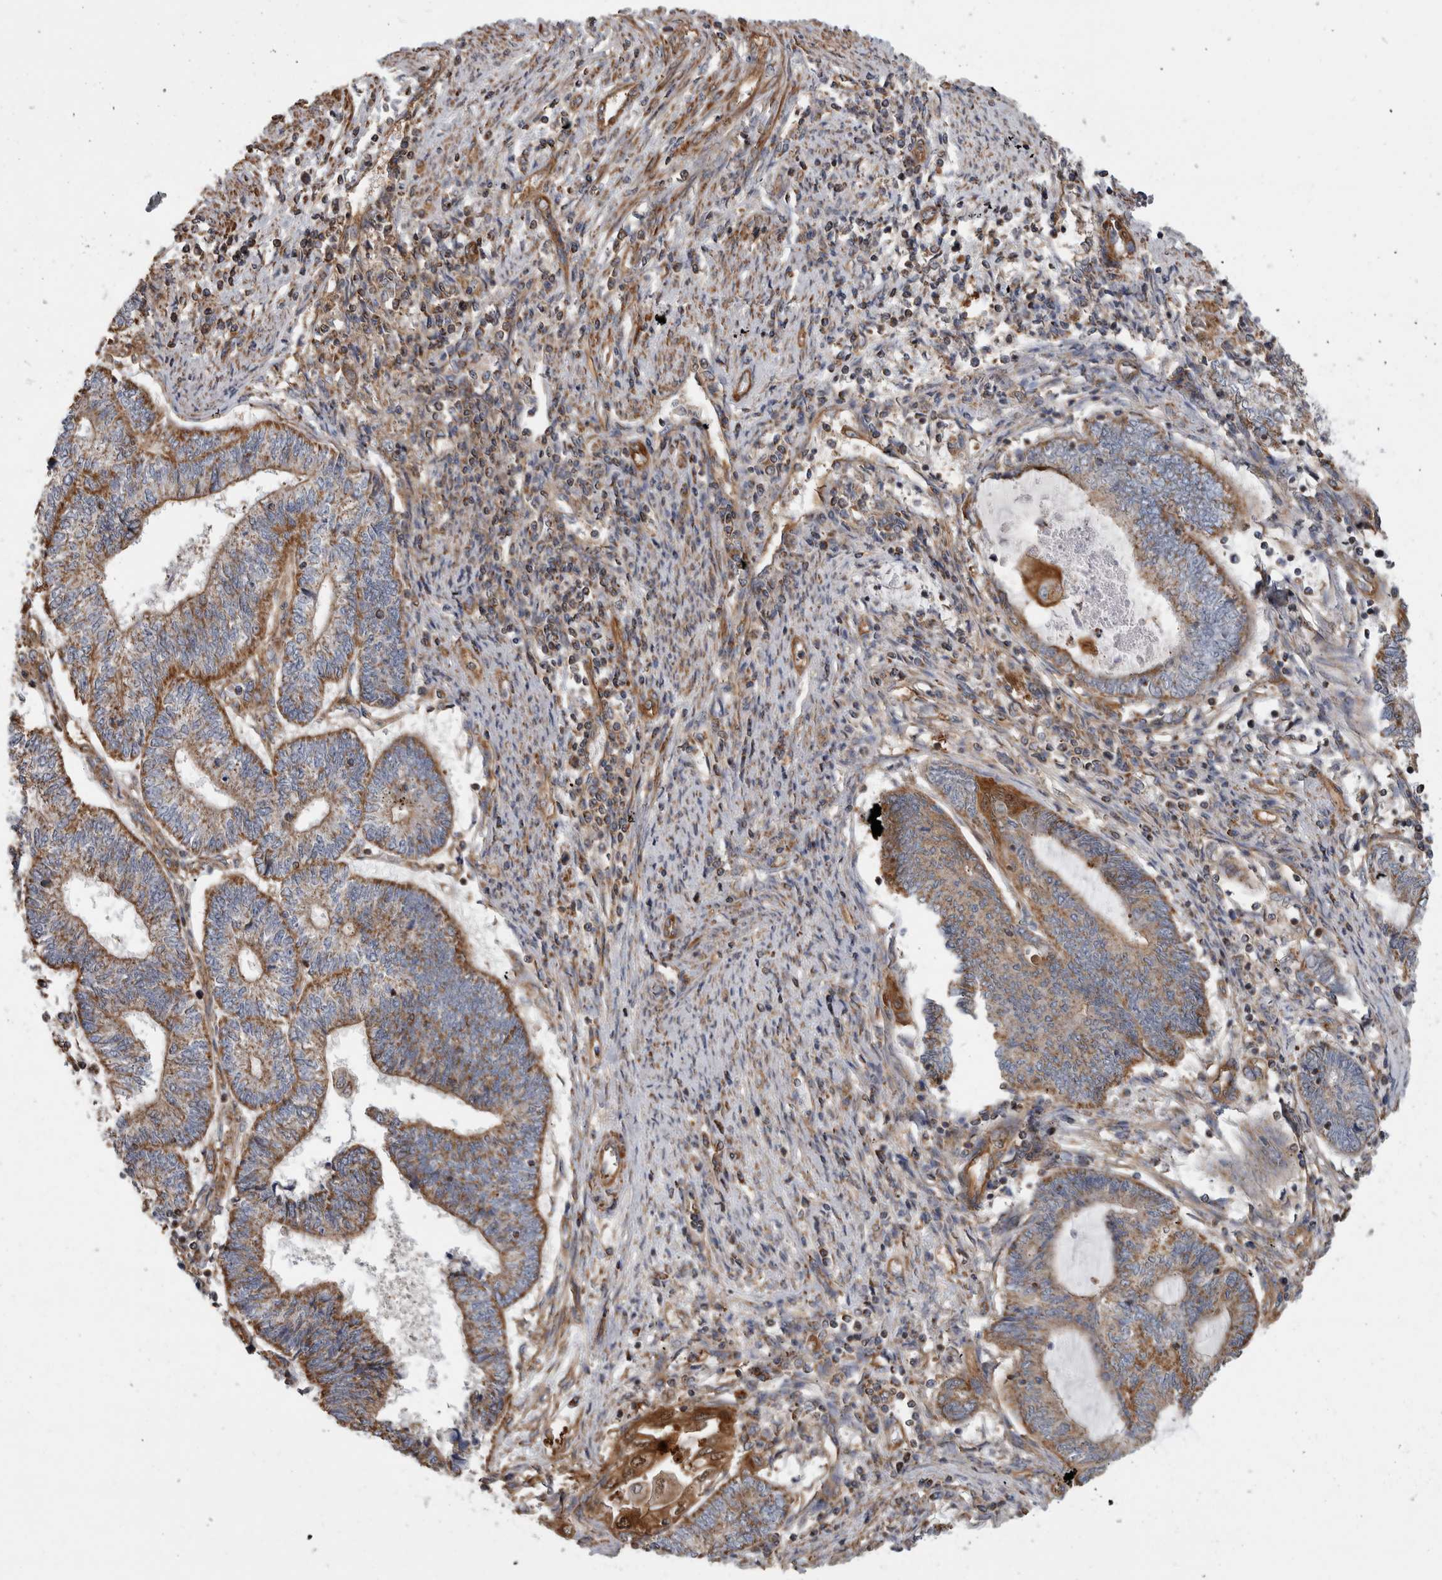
{"staining": {"intensity": "moderate", "quantity": ">75%", "location": "cytoplasmic/membranous"}, "tissue": "endometrial cancer", "cell_type": "Tumor cells", "image_type": "cancer", "snomed": [{"axis": "morphology", "description": "Adenocarcinoma, NOS"}, {"axis": "topography", "description": "Uterus"}, {"axis": "topography", "description": "Endometrium"}], "caption": "Tumor cells display medium levels of moderate cytoplasmic/membranous staining in about >75% of cells in human adenocarcinoma (endometrial).", "gene": "SFXN2", "patient": {"sex": "female", "age": 70}}